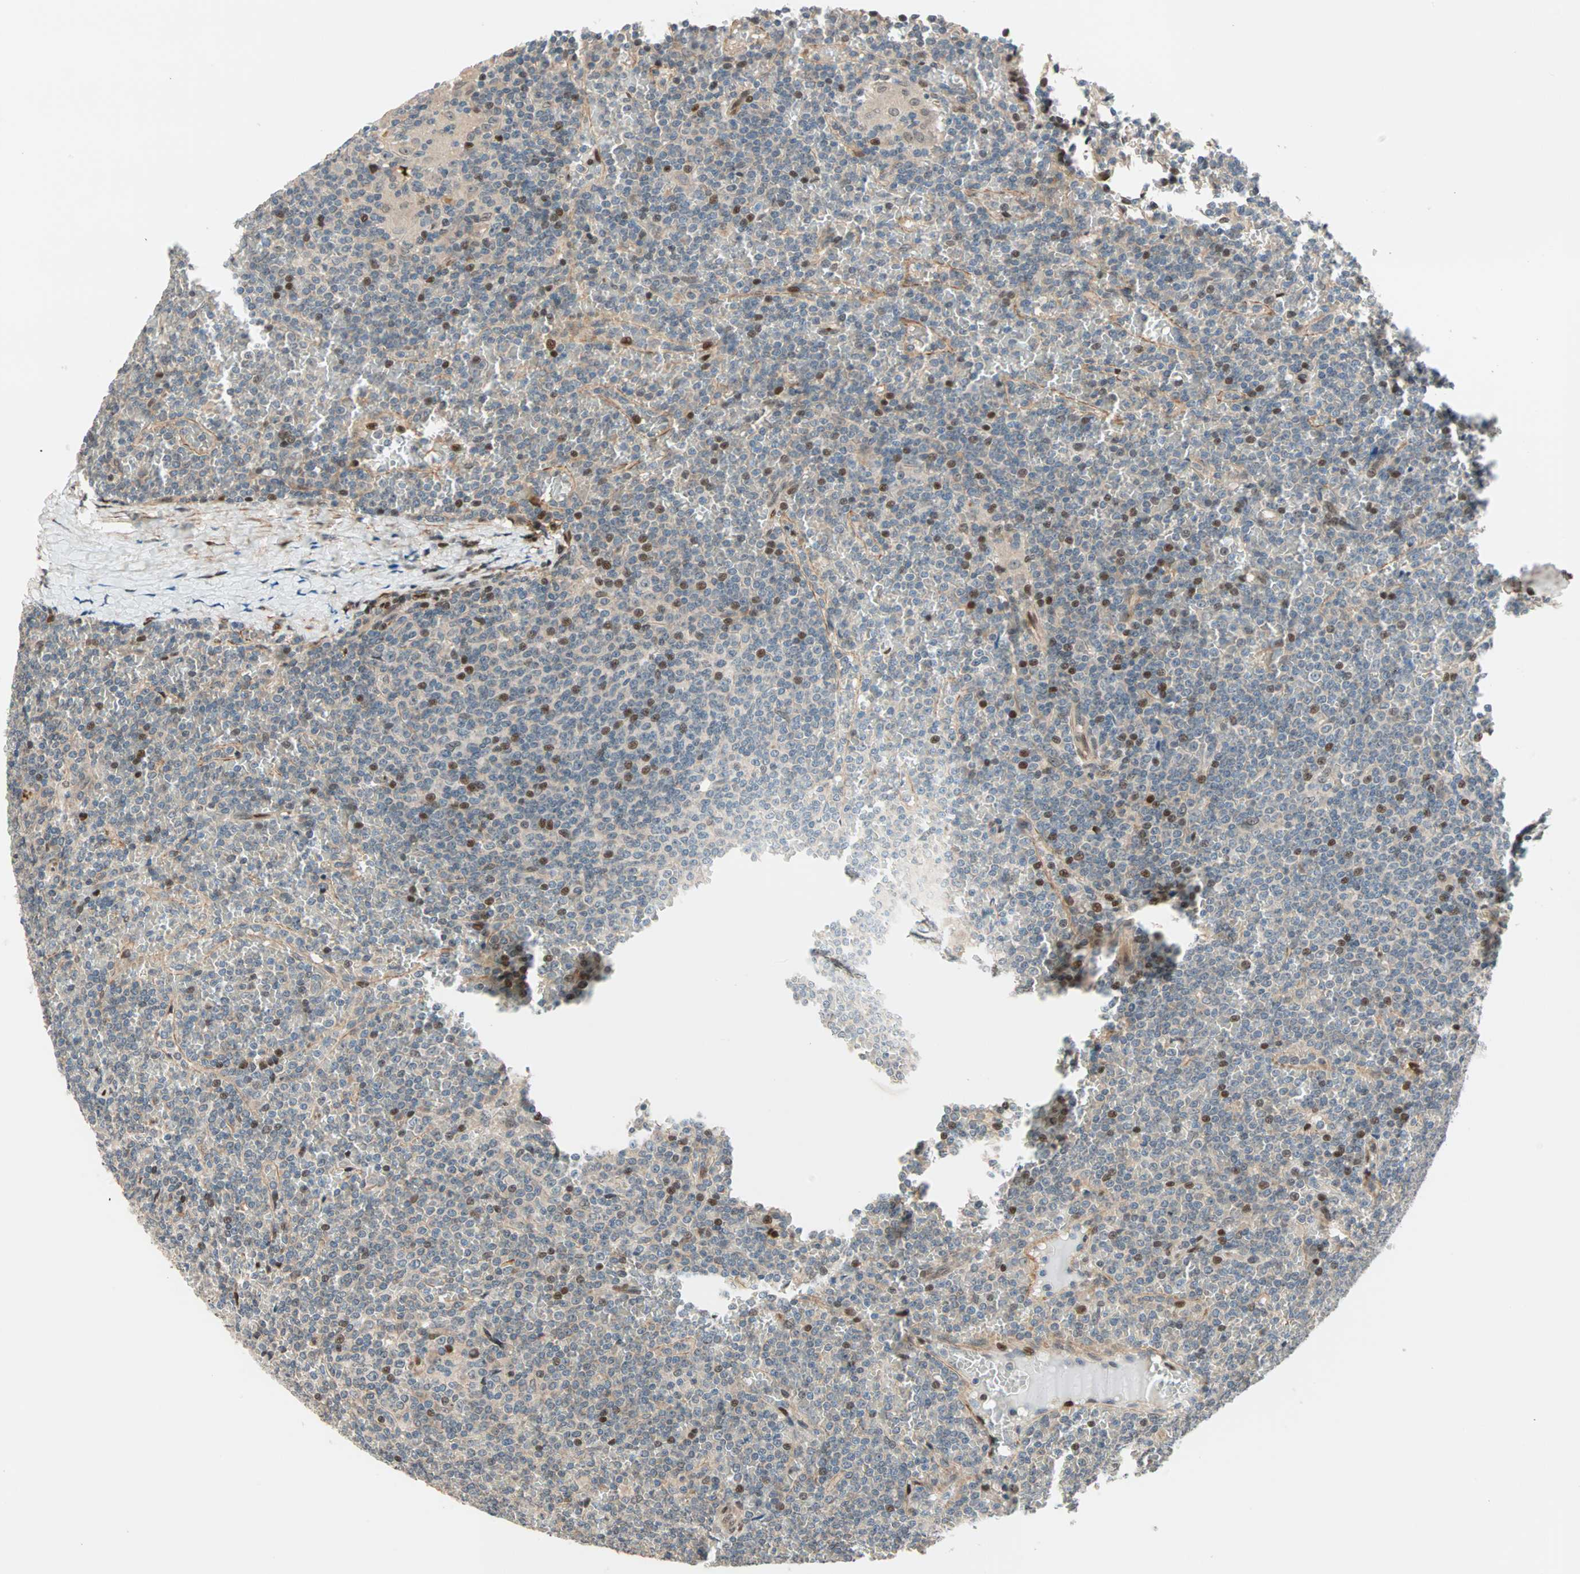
{"staining": {"intensity": "moderate", "quantity": "<25%", "location": "nuclear"}, "tissue": "lymphoma", "cell_type": "Tumor cells", "image_type": "cancer", "snomed": [{"axis": "morphology", "description": "Malignant lymphoma, non-Hodgkin's type, Low grade"}, {"axis": "topography", "description": "Spleen"}], "caption": "This image reveals IHC staining of human lymphoma, with low moderate nuclear positivity in about <25% of tumor cells.", "gene": "HECW1", "patient": {"sex": "female", "age": 19}}